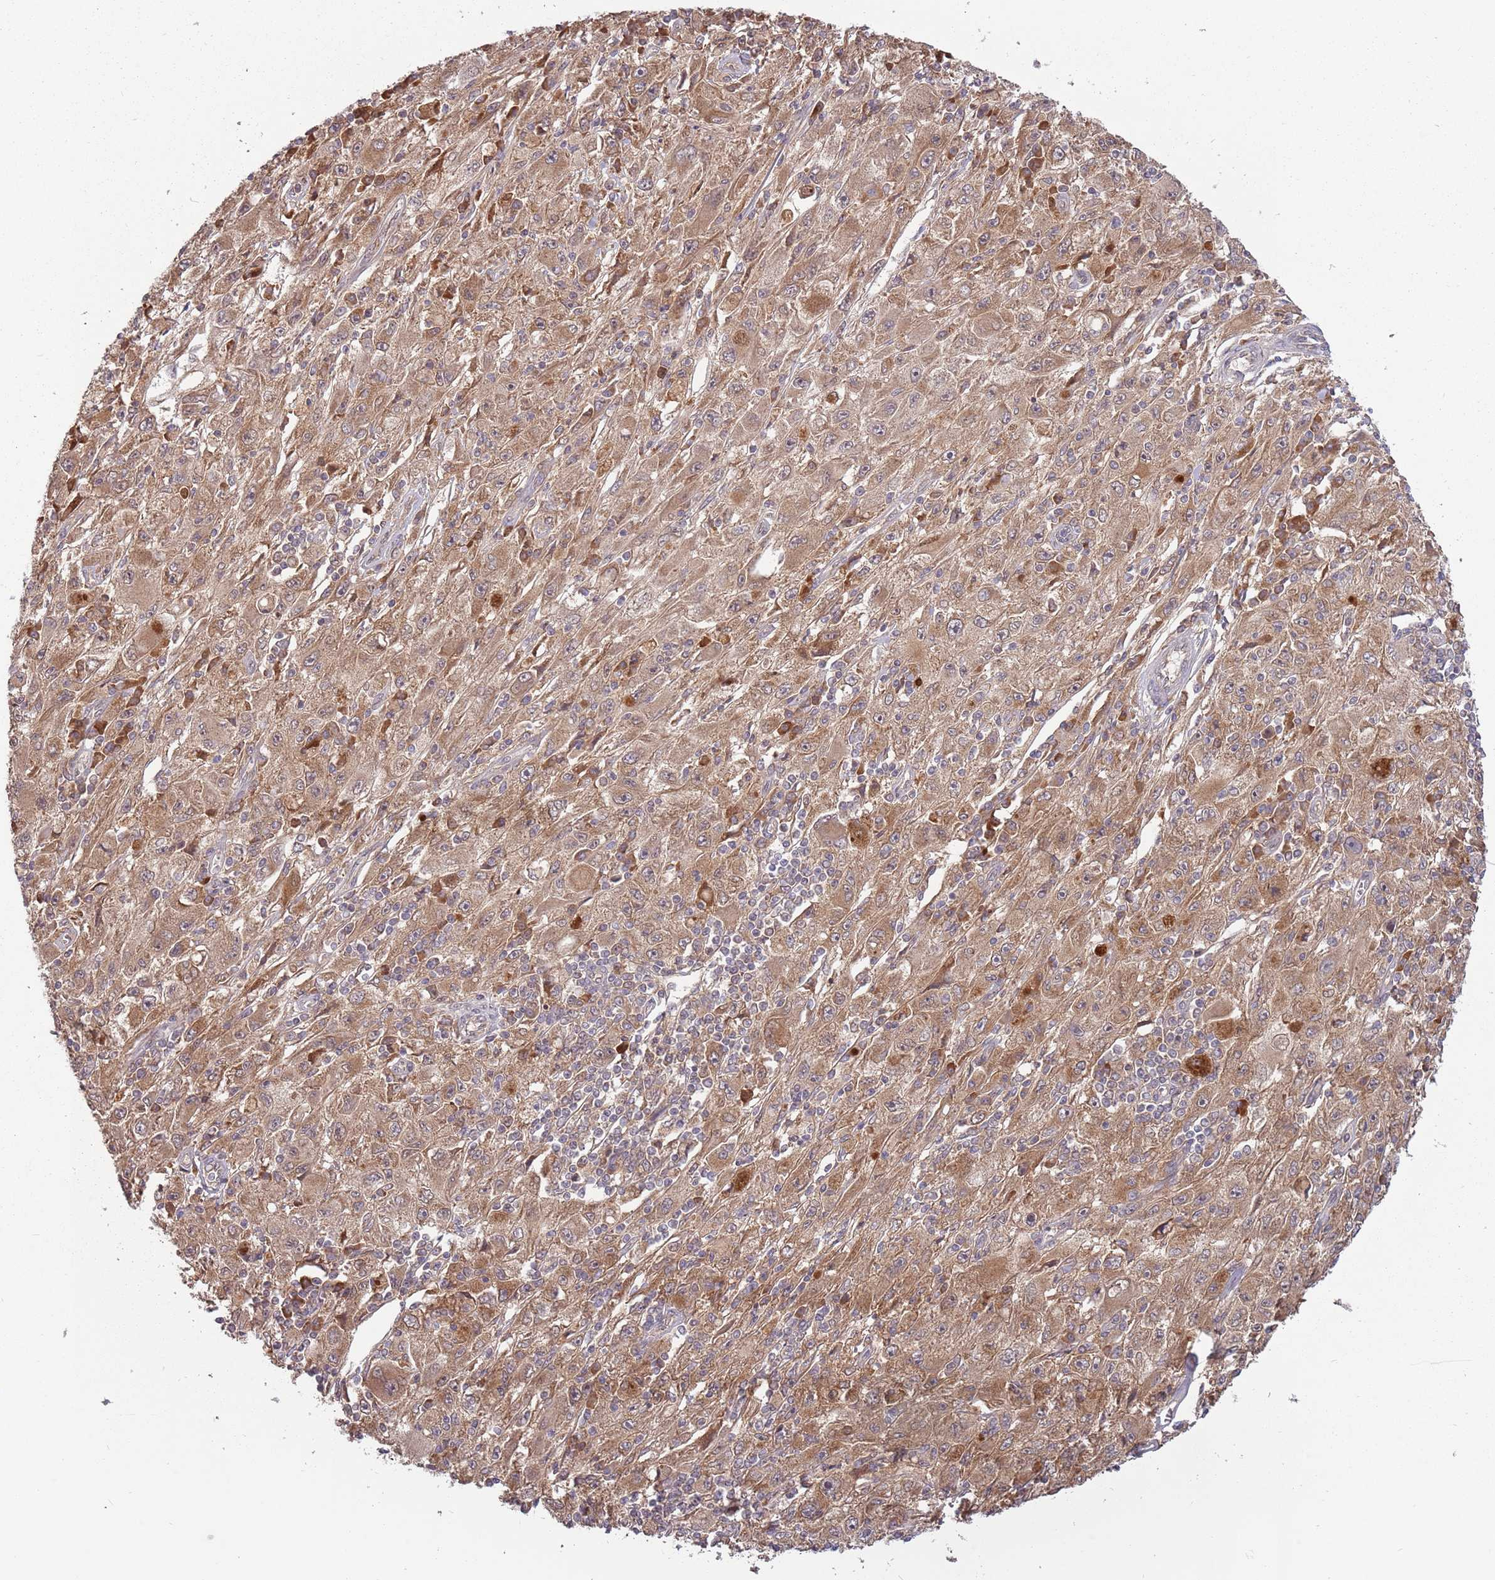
{"staining": {"intensity": "moderate", "quantity": ">75%", "location": "cytoplasmic/membranous"}, "tissue": "melanoma", "cell_type": "Tumor cells", "image_type": "cancer", "snomed": [{"axis": "morphology", "description": "Malignant melanoma, Metastatic site"}, {"axis": "topography", "description": "Skin"}], "caption": "Immunohistochemical staining of malignant melanoma (metastatic site) shows medium levels of moderate cytoplasmic/membranous protein positivity in approximately >75% of tumor cells. (DAB (3,3'-diaminobenzidine) IHC with brightfield microscopy, high magnification).", "gene": "USP32", "patient": {"sex": "male", "age": 53}}